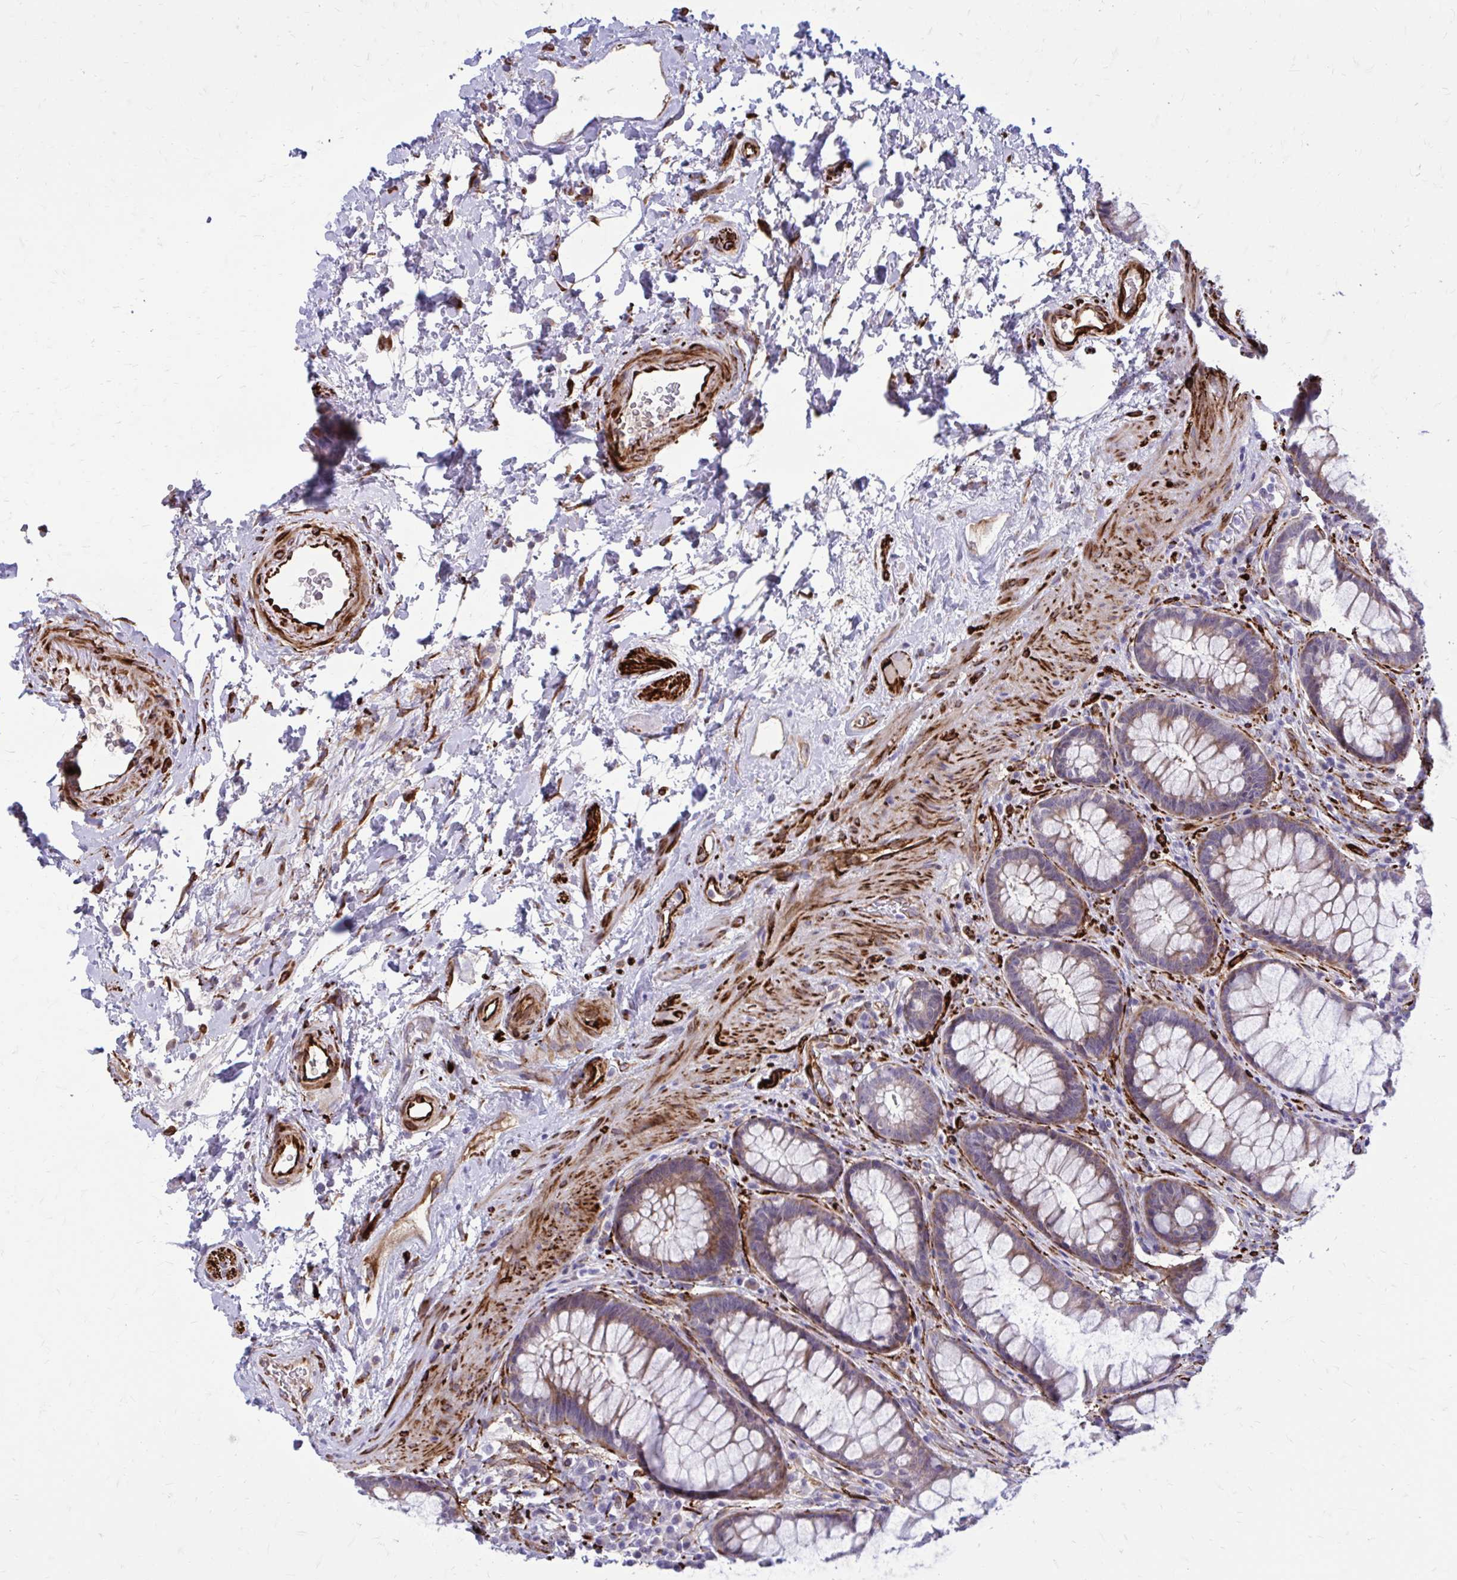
{"staining": {"intensity": "moderate", "quantity": ">75%", "location": "cytoplasmic/membranous"}, "tissue": "rectum", "cell_type": "Glandular cells", "image_type": "normal", "snomed": [{"axis": "morphology", "description": "Normal tissue, NOS"}, {"axis": "topography", "description": "Rectum"}], "caption": "A medium amount of moderate cytoplasmic/membranous staining is seen in approximately >75% of glandular cells in normal rectum.", "gene": "BEND5", "patient": {"sex": "male", "age": 72}}